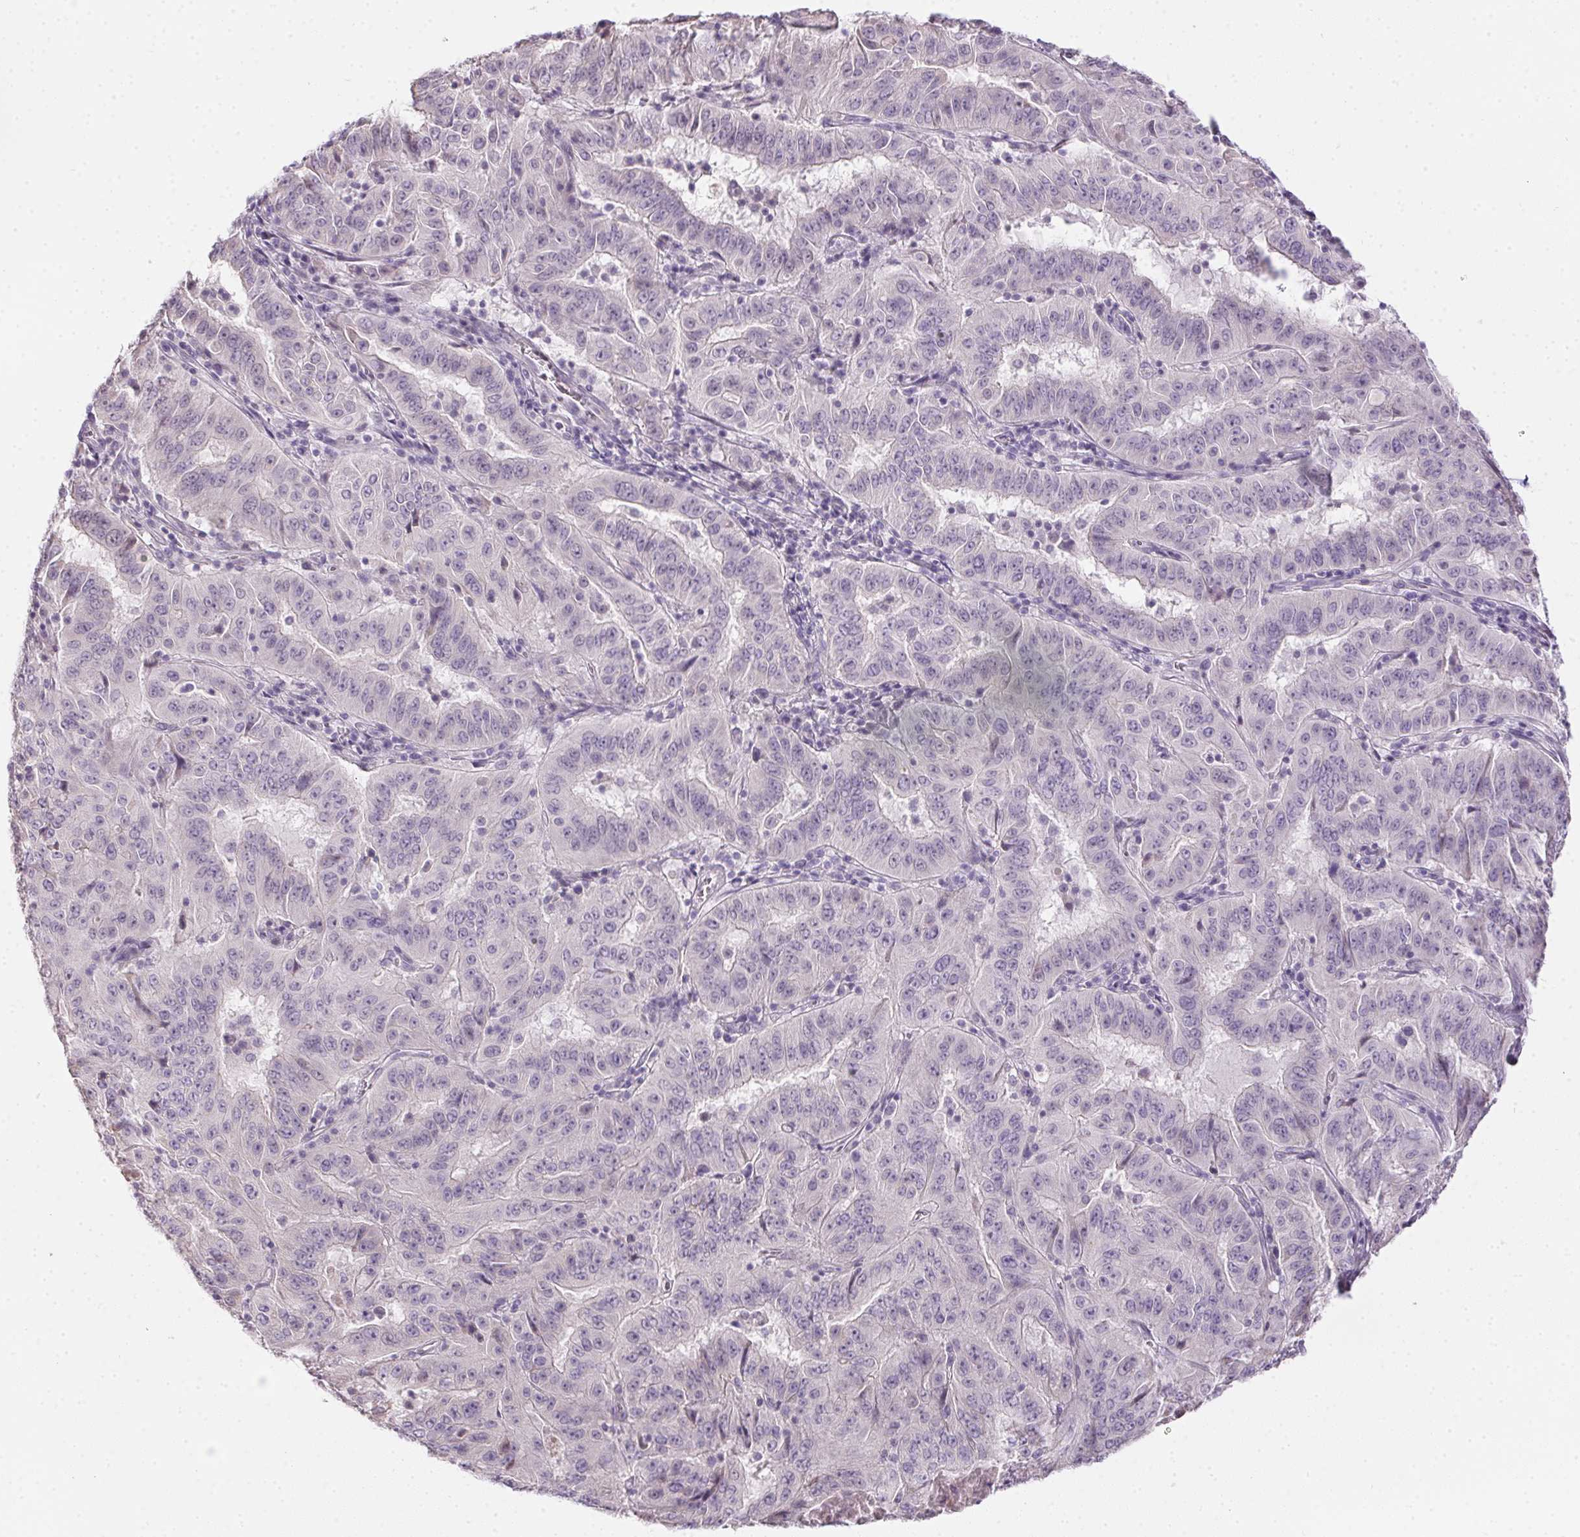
{"staining": {"intensity": "negative", "quantity": "none", "location": "none"}, "tissue": "pancreatic cancer", "cell_type": "Tumor cells", "image_type": "cancer", "snomed": [{"axis": "morphology", "description": "Adenocarcinoma, NOS"}, {"axis": "topography", "description": "Pancreas"}], "caption": "DAB (3,3'-diaminobenzidine) immunohistochemical staining of pancreatic cancer (adenocarcinoma) demonstrates no significant staining in tumor cells. (DAB (3,3'-diaminobenzidine) immunohistochemistry (IHC), high magnification).", "gene": "CTCFL", "patient": {"sex": "male", "age": 63}}